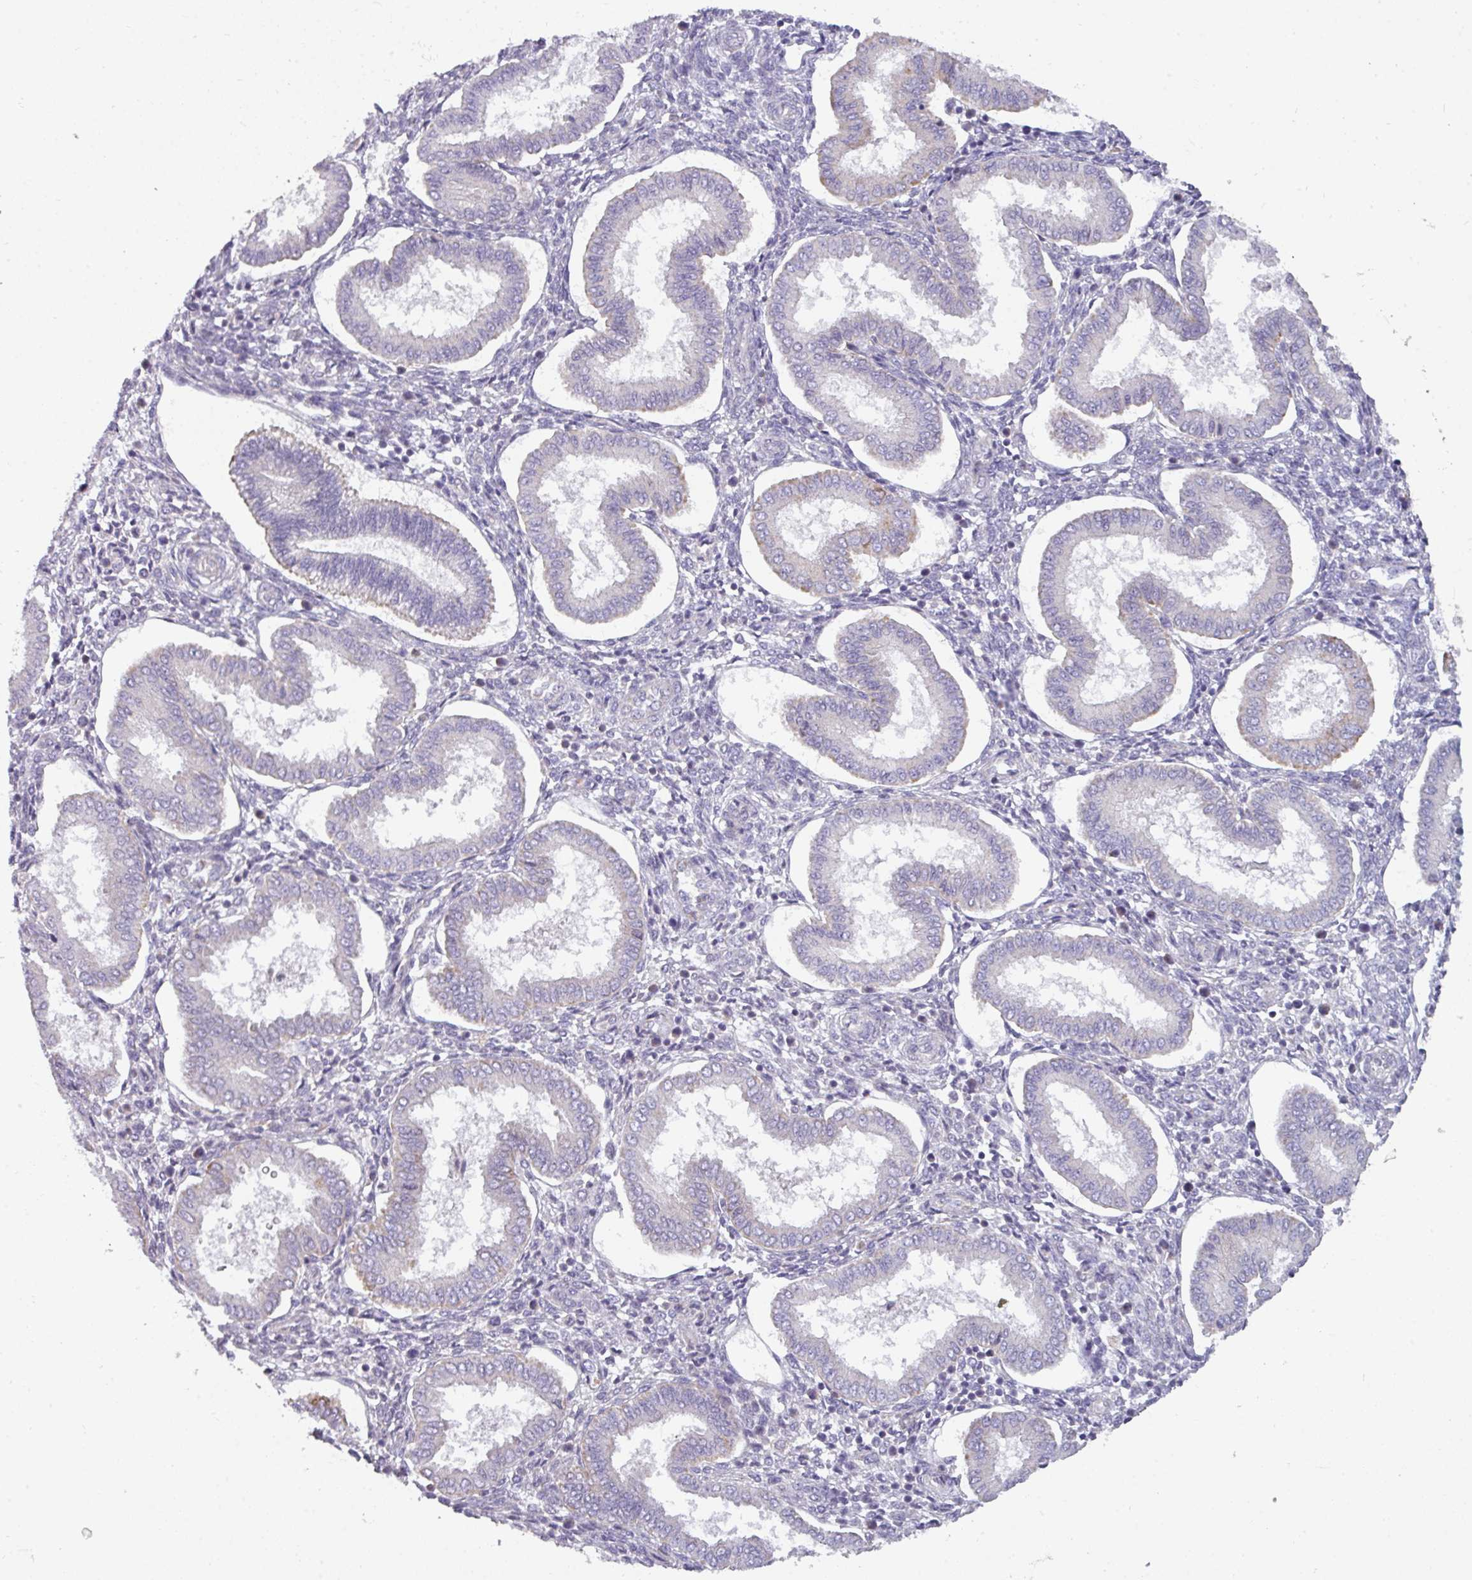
{"staining": {"intensity": "negative", "quantity": "none", "location": "none"}, "tissue": "endometrium", "cell_type": "Cells in endometrial stroma", "image_type": "normal", "snomed": [{"axis": "morphology", "description": "Normal tissue, NOS"}, {"axis": "topography", "description": "Endometrium"}], "caption": "DAB immunohistochemical staining of unremarkable endometrium displays no significant staining in cells in endometrial stroma.", "gene": "C2orf68", "patient": {"sex": "female", "age": 24}}